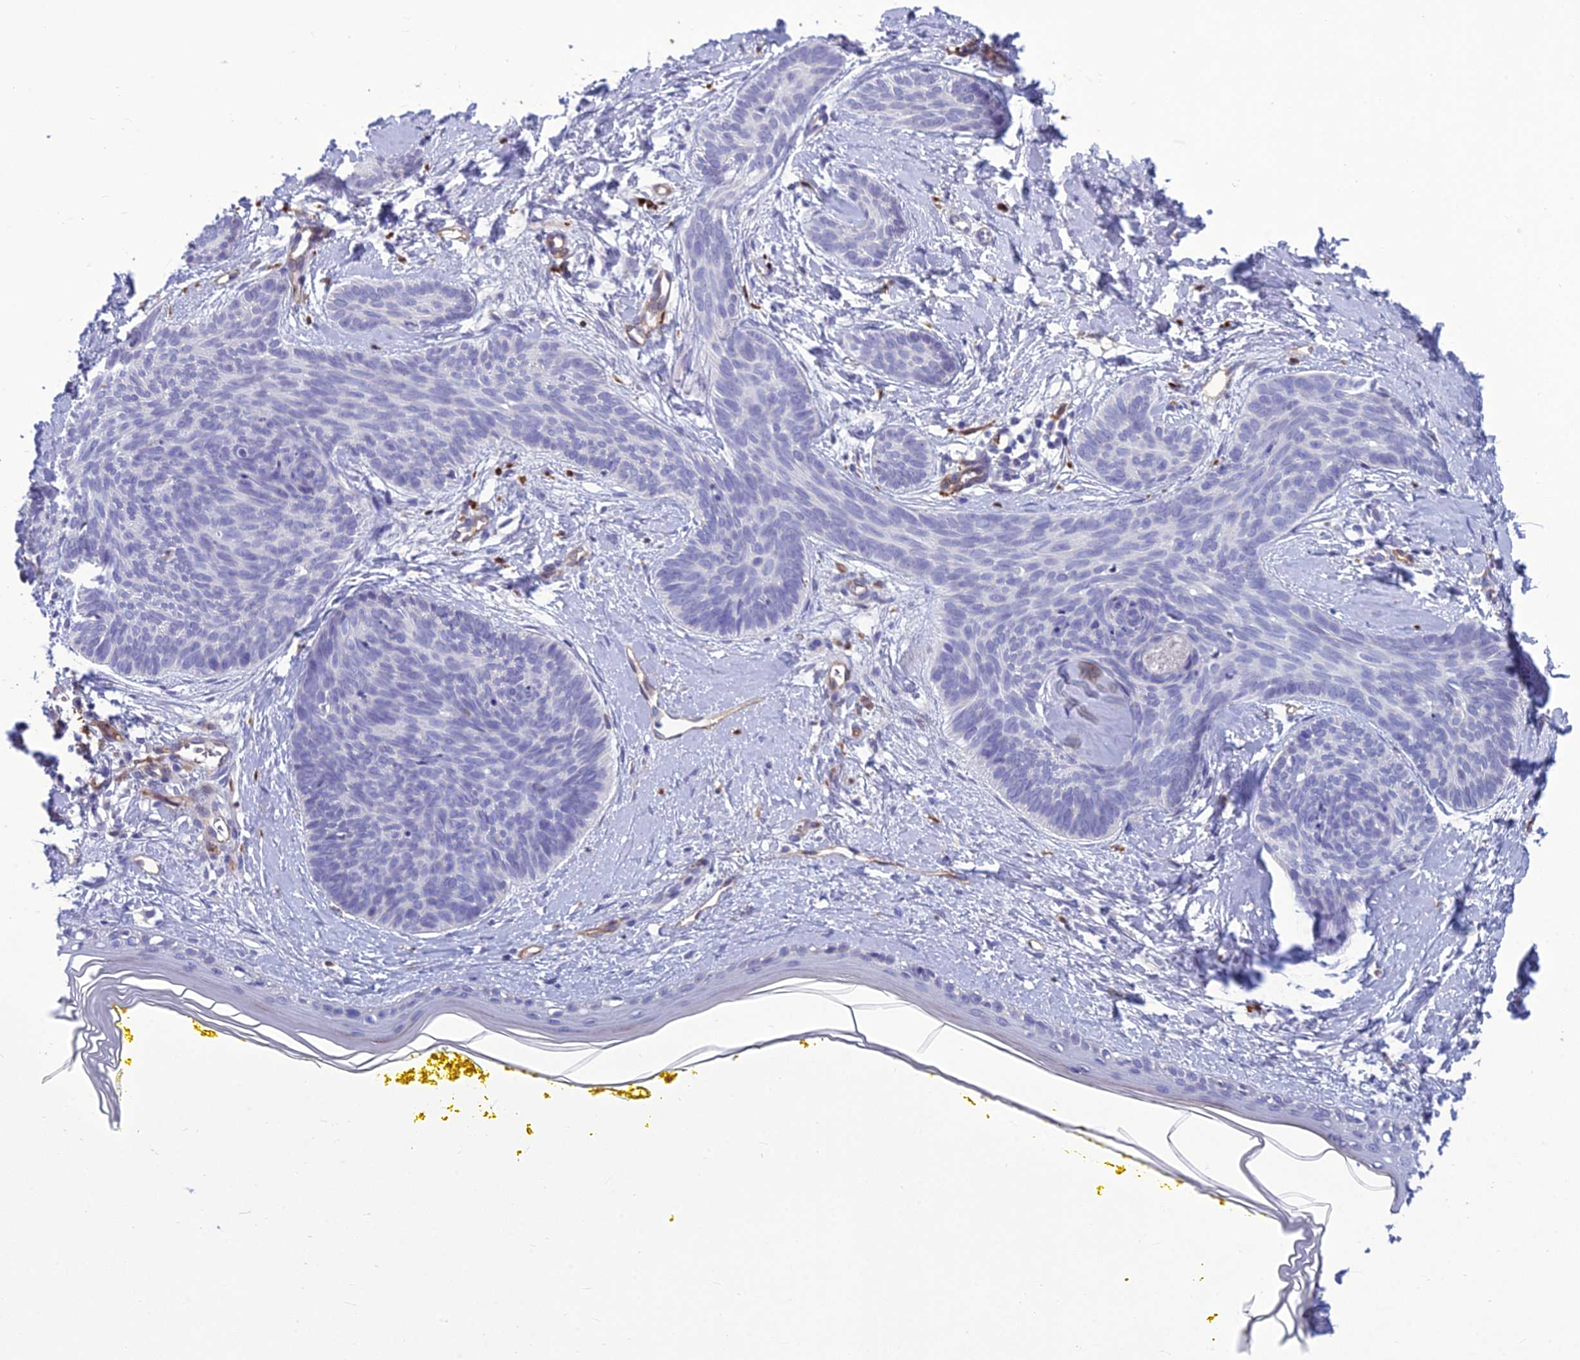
{"staining": {"intensity": "negative", "quantity": "none", "location": "none"}, "tissue": "skin cancer", "cell_type": "Tumor cells", "image_type": "cancer", "snomed": [{"axis": "morphology", "description": "Basal cell carcinoma"}, {"axis": "topography", "description": "Skin"}], "caption": "Human basal cell carcinoma (skin) stained for a protein using immunohistochemistry exhibits no staining in tumor cells.", "gene": "BBS7", "patient": {"sex": "female", "age": 81}}